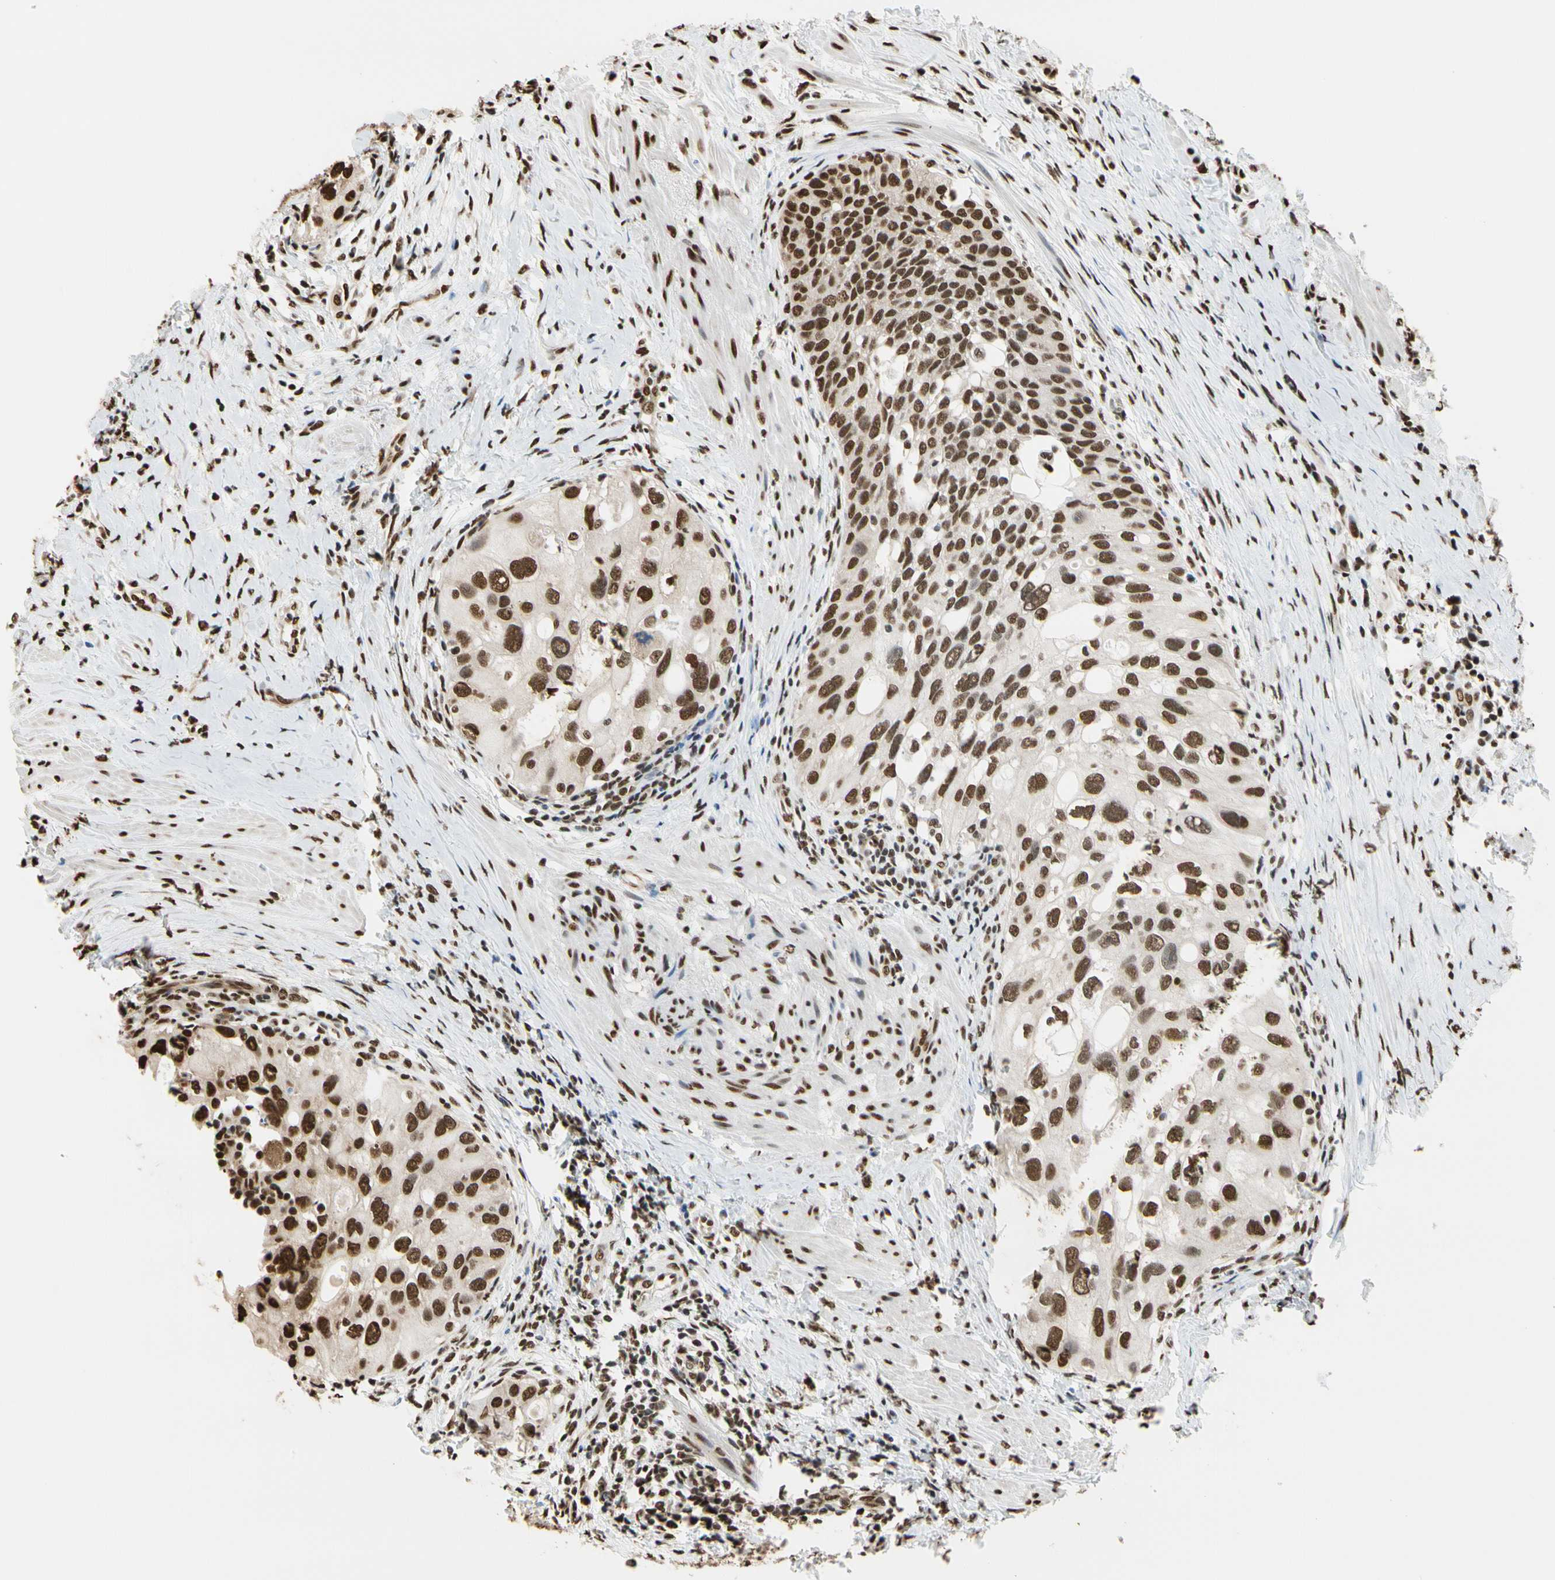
{"staining": {"intensity": "strong", "quantity": ">75%", "location": "nuclear"}, "tissue": "urothelial cancer", "cell_type": "Tumor cells", "image_type": "cancer", "snomed": [{"axis": "morphology", "description": "Urothelial carcinoma, High grade"}, {"axis": "topography", "description": "Urinary bladder"}], "caption": "This is an image of immunohistochemistry staining of urothelial cancer, which shows strong positivity in the nuclear of tumor cells.", "gene": "HNRNPK", "patient": {"sex": "female", "age": 56}}